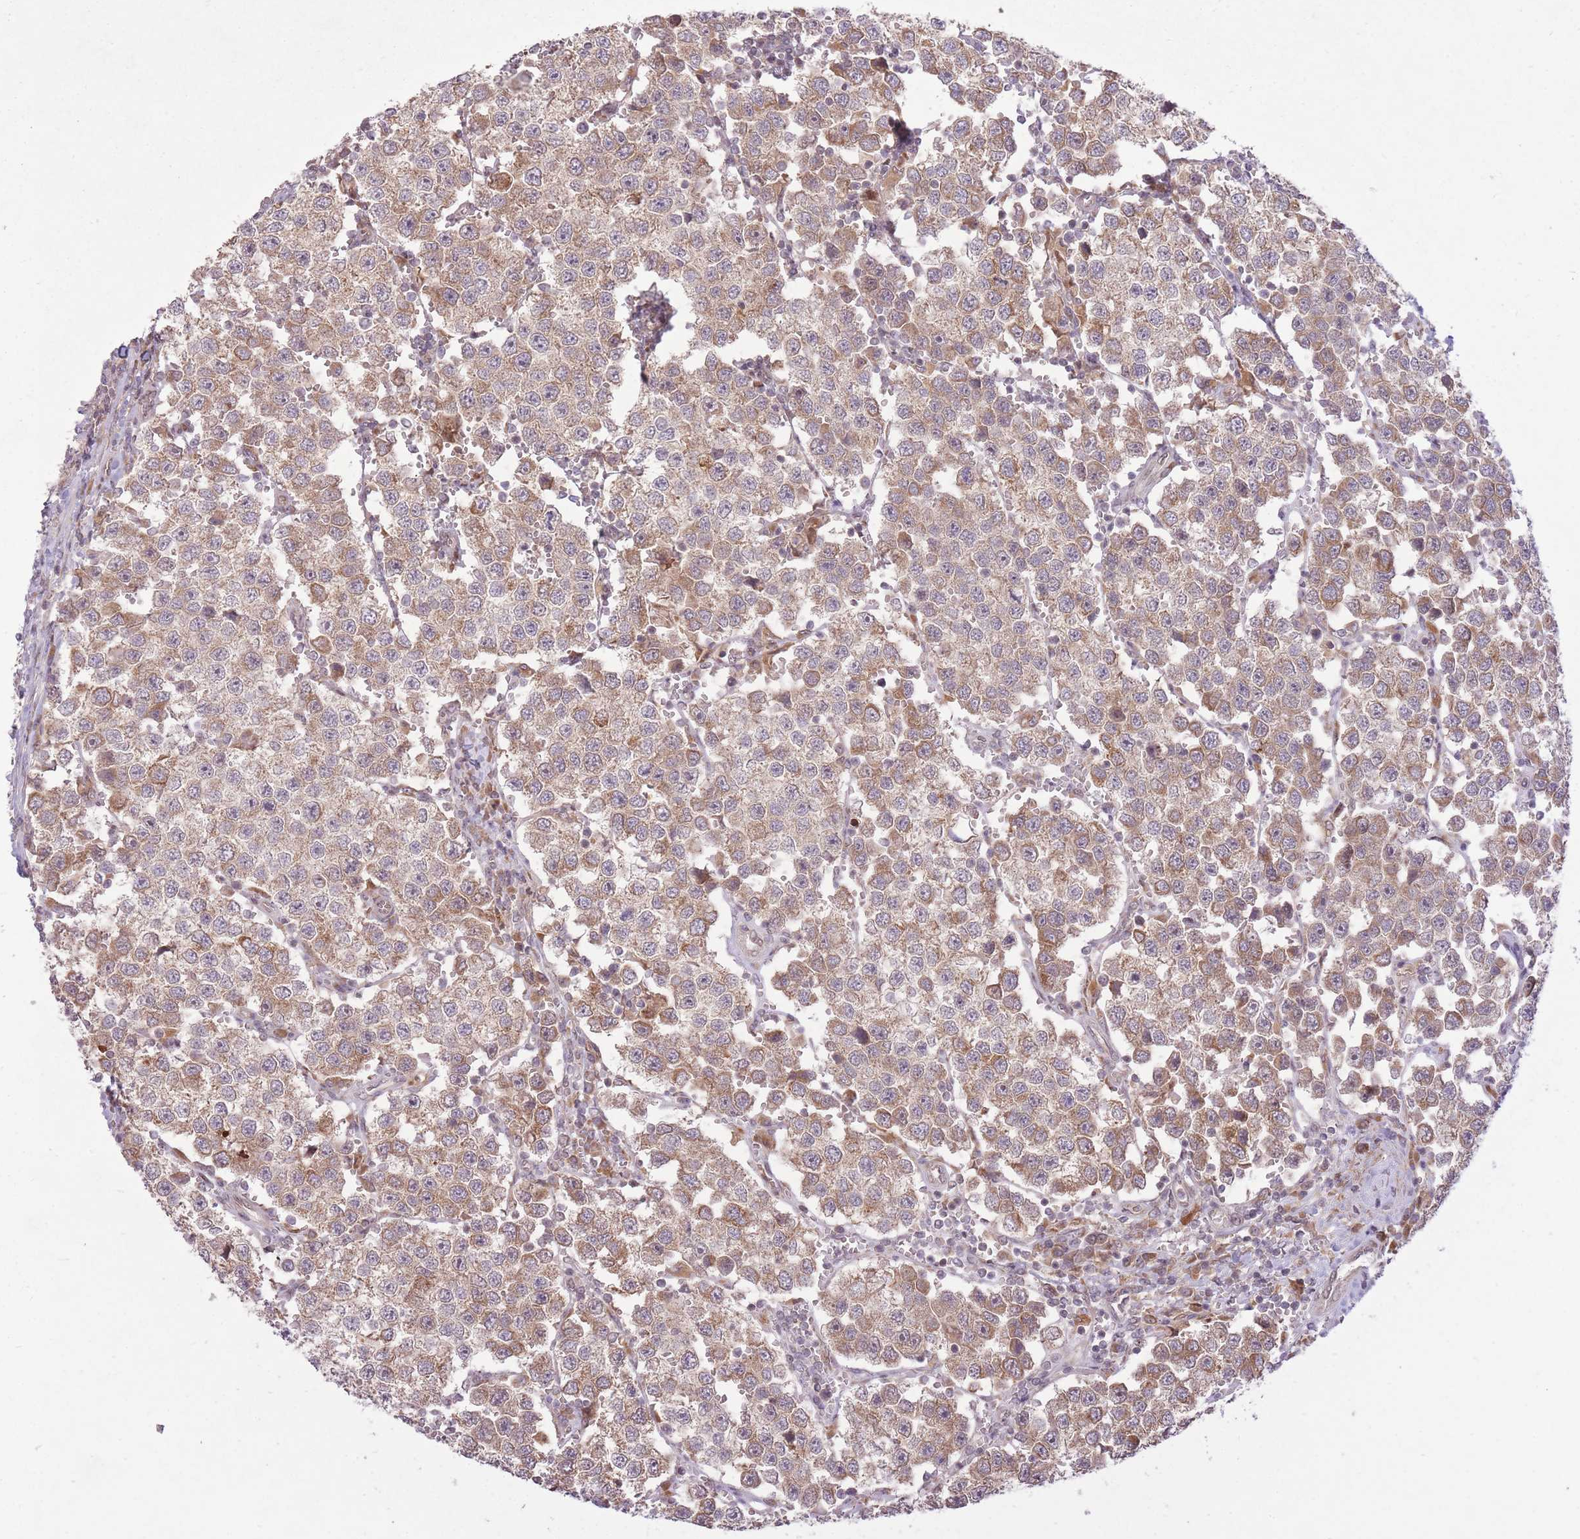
{"staining": {"intensity": "moderate", "quantity": ">75%", "location": "cytoplasmic/membranous"}, "tissue": "testis cancer", "cell_type": "Tumor cells", "image_type": "cancer", "snomed": [{"axis": "morphology", "description": "Seminoma, NOS"}, {"axis": "topography", "description": "Testis"}], "caption": "Seminoma (testis) stained with IHC demonstrates moderate cytoplasmic/membranous staining in approximately >75% of tumor cells.", "gene": "ZNF391", "patient": {"sex": "male", "age": 37}}